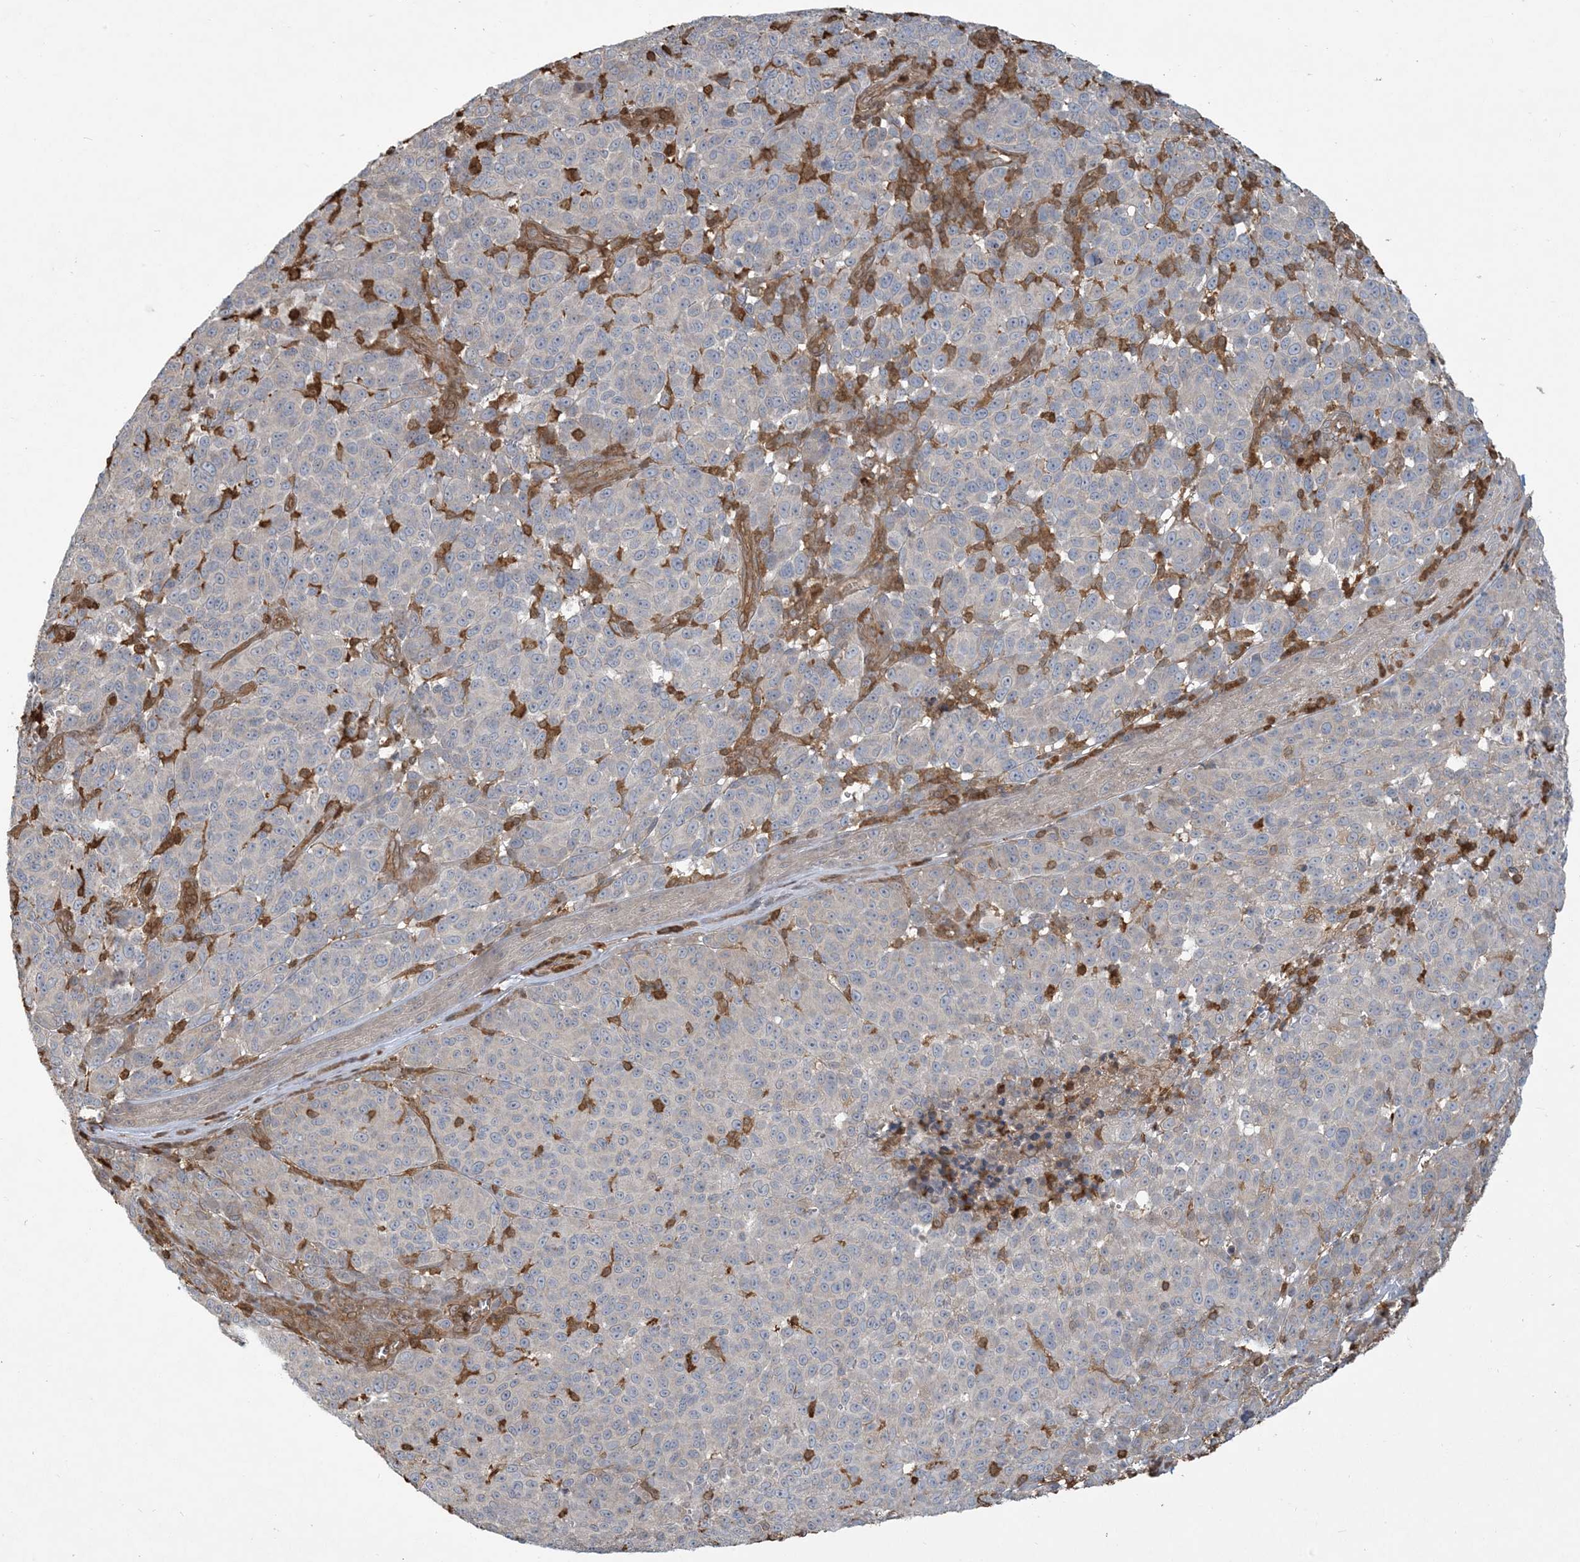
{"staining": {"intensity": "negative", "quantity": "none", "location": "none"}, "tissue": "melanoma", "cell_type": "Tumor cells", "image_type": "cancer", "snomed": [{"axis": "morphology", "description": "Malignant melanoma, NOS"}, {"axis": "topography", "description": "Skin"}], "caption": "Immunohistochemistry (IHC) of human malignant melanoma displays no positivity in tumor cells.", "gene": "TMSB4X", "patient": {"sex": "male", "age": 49}}